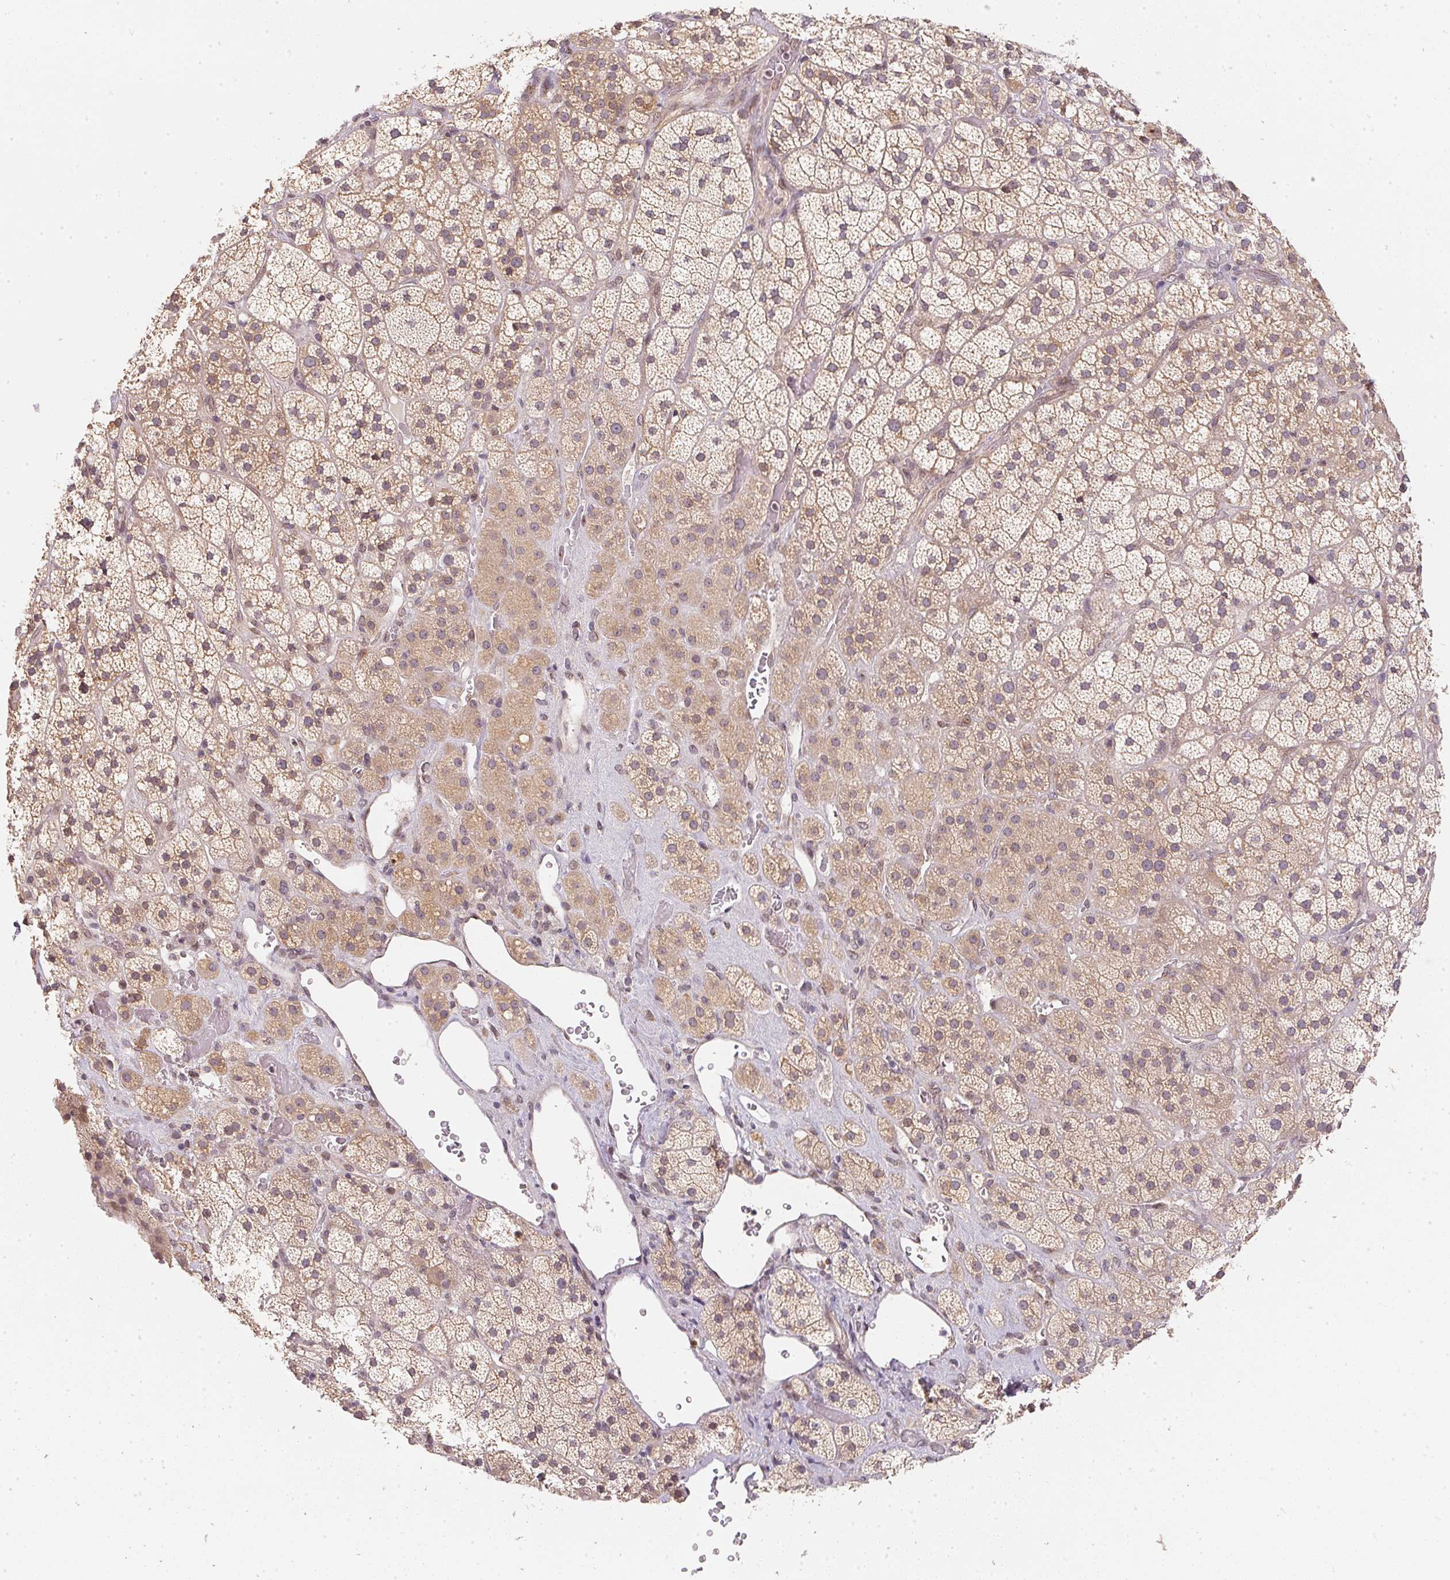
{"staining": {"intensity": "moderate", "quantity": "25%-75%", "location": "cytoplasmic/membranous"}, "tissue": "adrenal gland", "cell_type": "Glandular cells", "image_type": "normal", "snomed": [{"axis": "morphology", "description": "Normal tissue, NOS"}, {"axis": "topography", "description": "Adrenal gland"}], "caption": "Glandular cells show medium levels of moderate cytoplasmic/membranous positivity in about 25%-75% of cells in benign adrenal gland.", "gene": "EI24", "patient": {"sex": "male", "age": 57}}